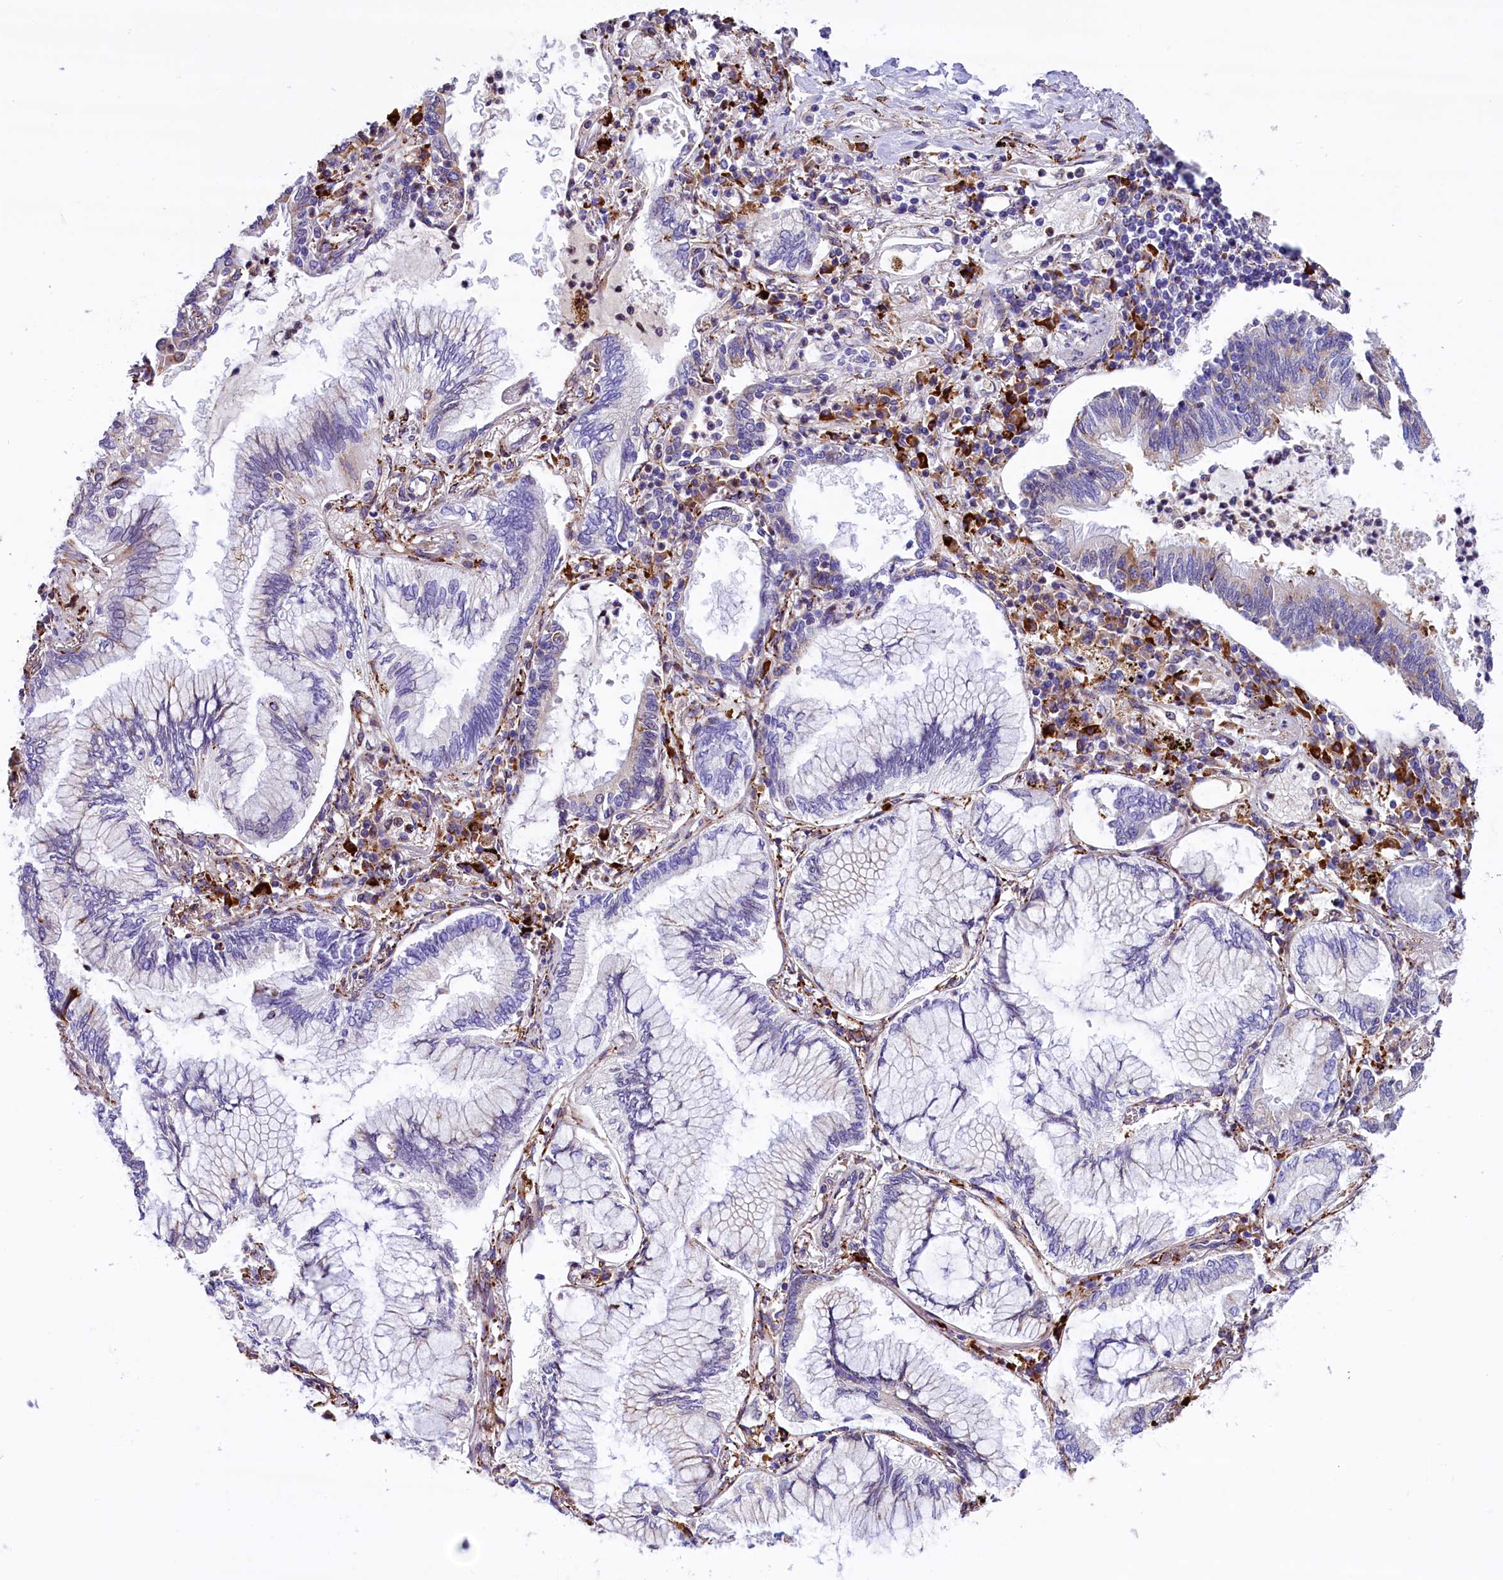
{"staining": {"intensity": "negative", "quantity": "none", "location": "none"}, "tissue": "lung cancer", "cell_type": "Tumor cells", "image_type": "cancer", "snomed": [{"axis": "morphology", "description": "Adenocarcinoma, NOS"}, {"axis": "topography", "description": "Lung"}], "caption": "DAB (3,3'-diaminobenzidine) immunohistochemical staining of human lung adenocarcinoma displays no significant expression in tumor cells.", "gene": "CMTR2", "patient": {"sex": "female", "age": 70}}